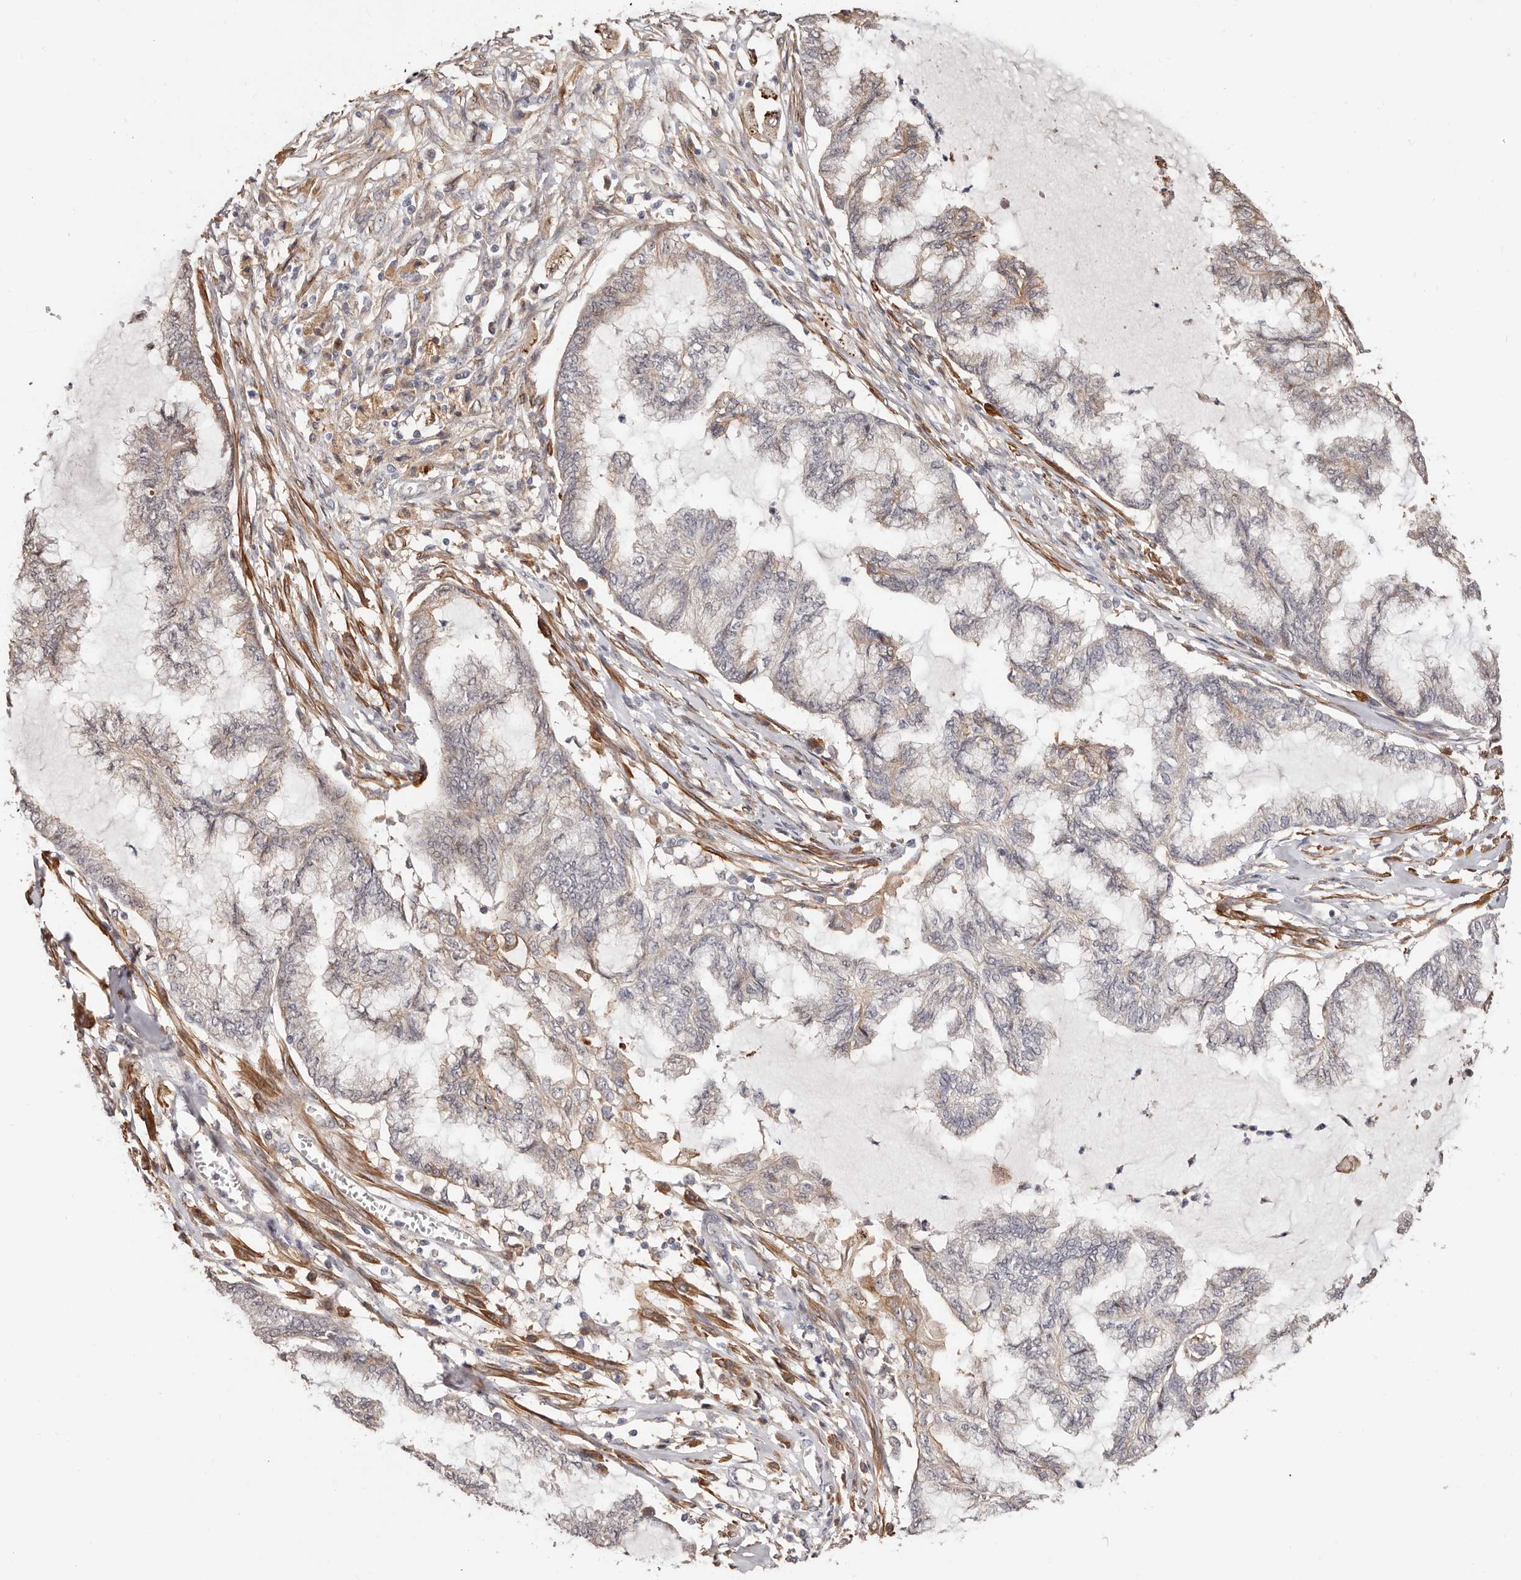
{"staining": {"intensity": "weak", "quantity": "<25%", "location": "cytoplasmic/membranous"}, "tissue": "endometrial cancer", "cell_type": "Tumor cells", "image_type": "cancer", "snomed": [{"axis": "morphology", "description": "Adenocarcinoma, NOS"}, {"axis": "topography", "description": "Endometrium"}], "caption": "Immunohistochemistry (IHC) photomicrograph of neoplastic tissue: endometrial adenocarcinoma stained with DAB displays no significant protein positivity in tumor cells.", "gene": "TRIP13", "patient": {"sex": "female", "age": 86}}